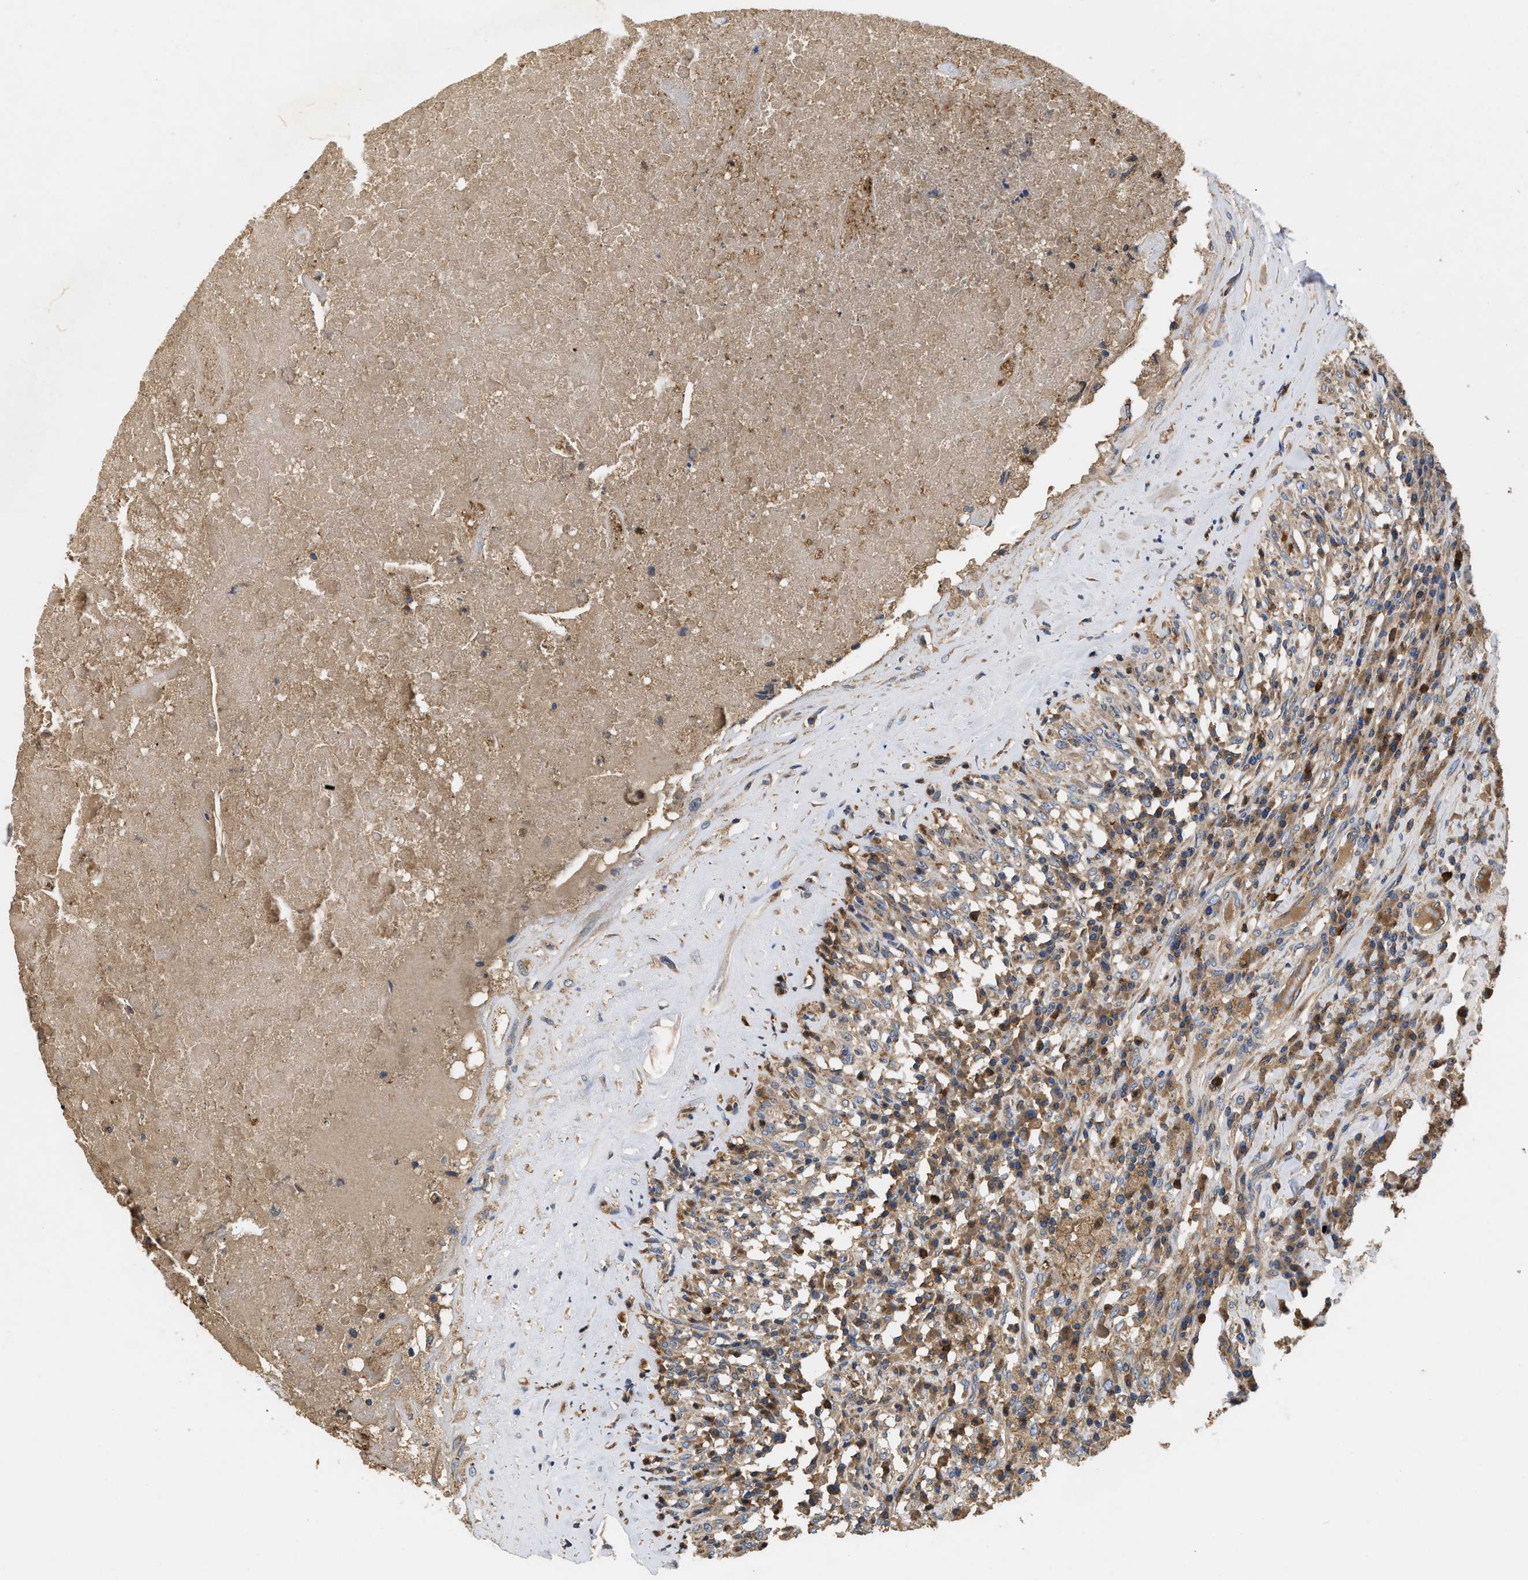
{"staining": {"intensity": "weak", "quantity": "<25%", "location": "cytoplasmic/membranous"}, "tissue": "testis cancer", "cell_type": "Tumor cells", "image_type": "cancer", "snomed": [{"axis": "morphology", "description": "Necrosis, NOS"}, {"axis": "morphology", "description": "Carcinoma, Embryonal, NOS"}, {"axis": "topography", "description": "Testis"}], "caption": "The micrograph reveals no significant expression in tumor cells of embryonal carcinoma (testis).", "gene": "RNF216", "patient": {"sex": "male", "age": 19}}